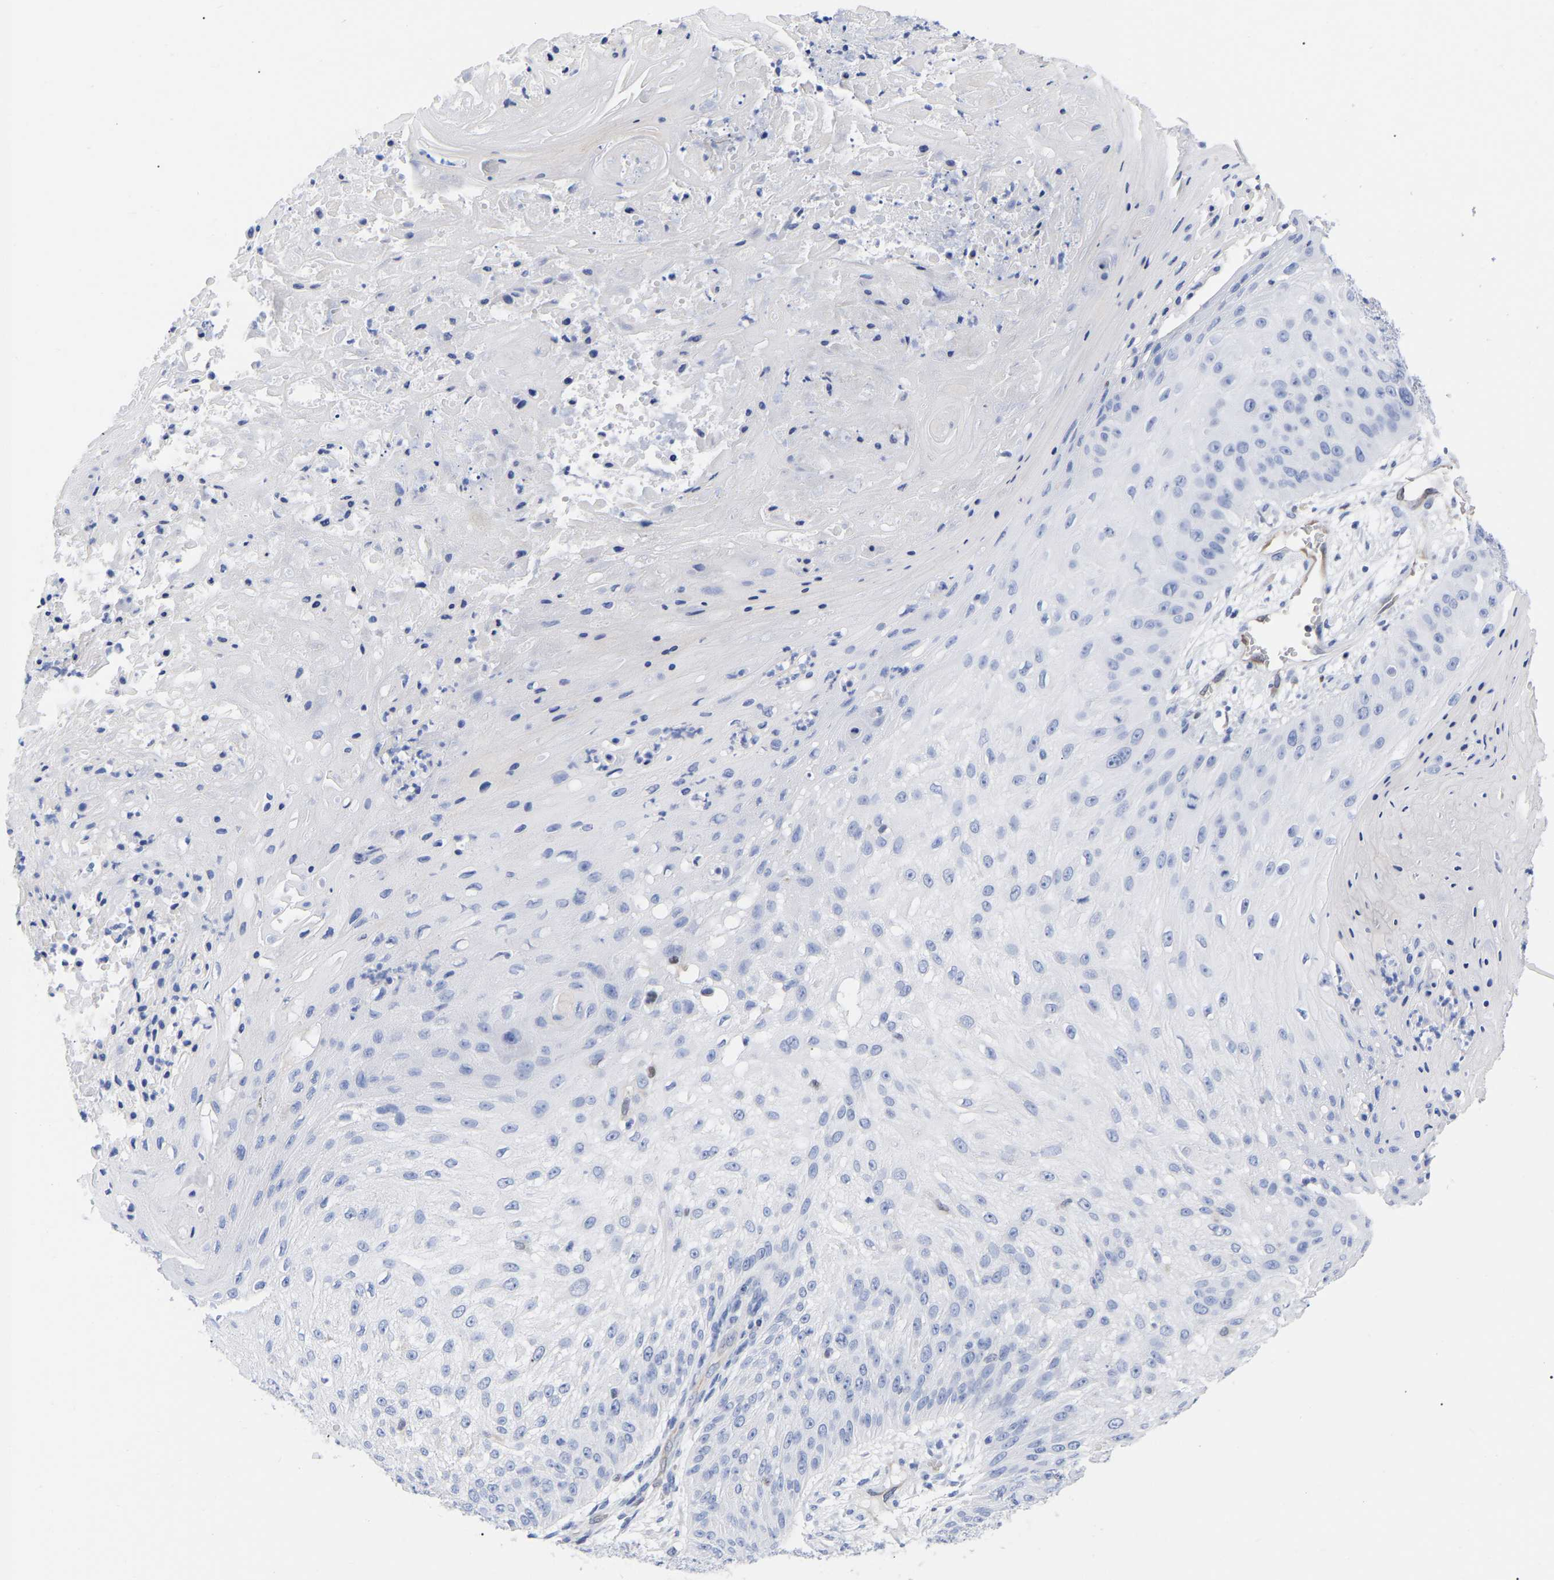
{"staining": {"intensity": "negative", "quantity": "none", "location": "none"}, "tissue": "skin cancer", "cell_type": "Tumor cells", "image_type": "cancer", "snomed": [{"axis": "morphology", "description": "Squamous cell carcinoma, NOS"}, {"axis": "topography", "description": "Skin"}], "caption": "Immunohistochemical staining of human skin squamous cell carcinoma reveals no significant staining in tumor cells. The staining is performed using DAB brown chromogen with nuclei counter-stained in using hematoxylin.", "gene": "GIMAP4", "patient": {"sex": "female", "age": 80}}